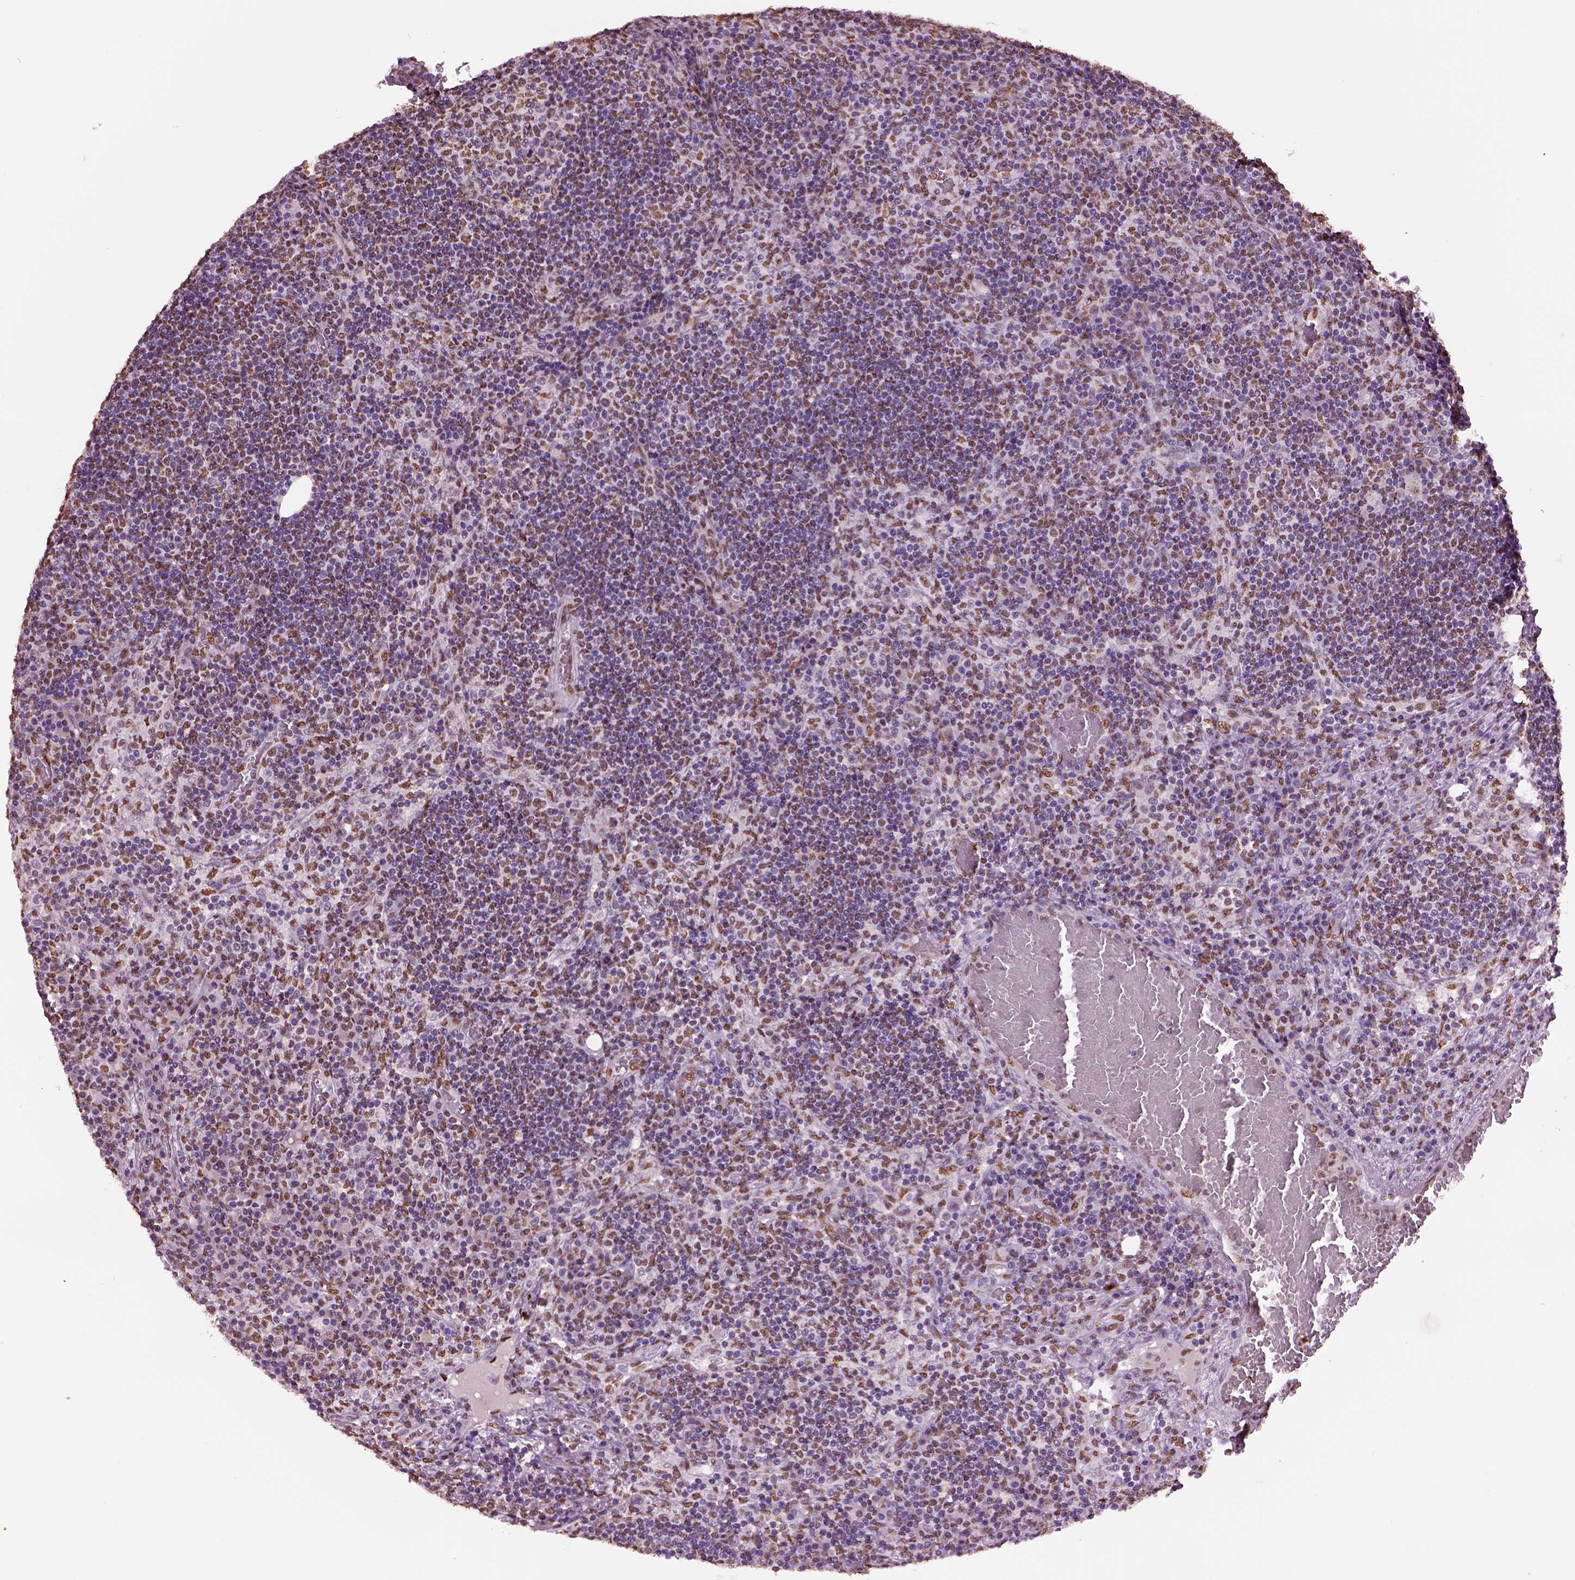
{"staining": {"intensity": "moderate", "quantity": "25%-75%", "location": "nuclear"}, "tissue": "lymph node", "cell_type": "Germinal center cells", "image_type": "normal", "snomed": [{"axis": "morphology", "description": "Normal tissue, NOS"}, {"axis": "topography", "description": "Lymph node"}], "caption": "Immunohistochemical staining of benign human lymph node demonstrates moderate nuclear protein staining in about 25%-75% of germinal center cells. Using DAB (brown) and hematoxylin (blue) stains, captured at high magnification using brightfield microscopy.", "gene": "DDX3X", "patient": {"sex": "male", "age": 63}}